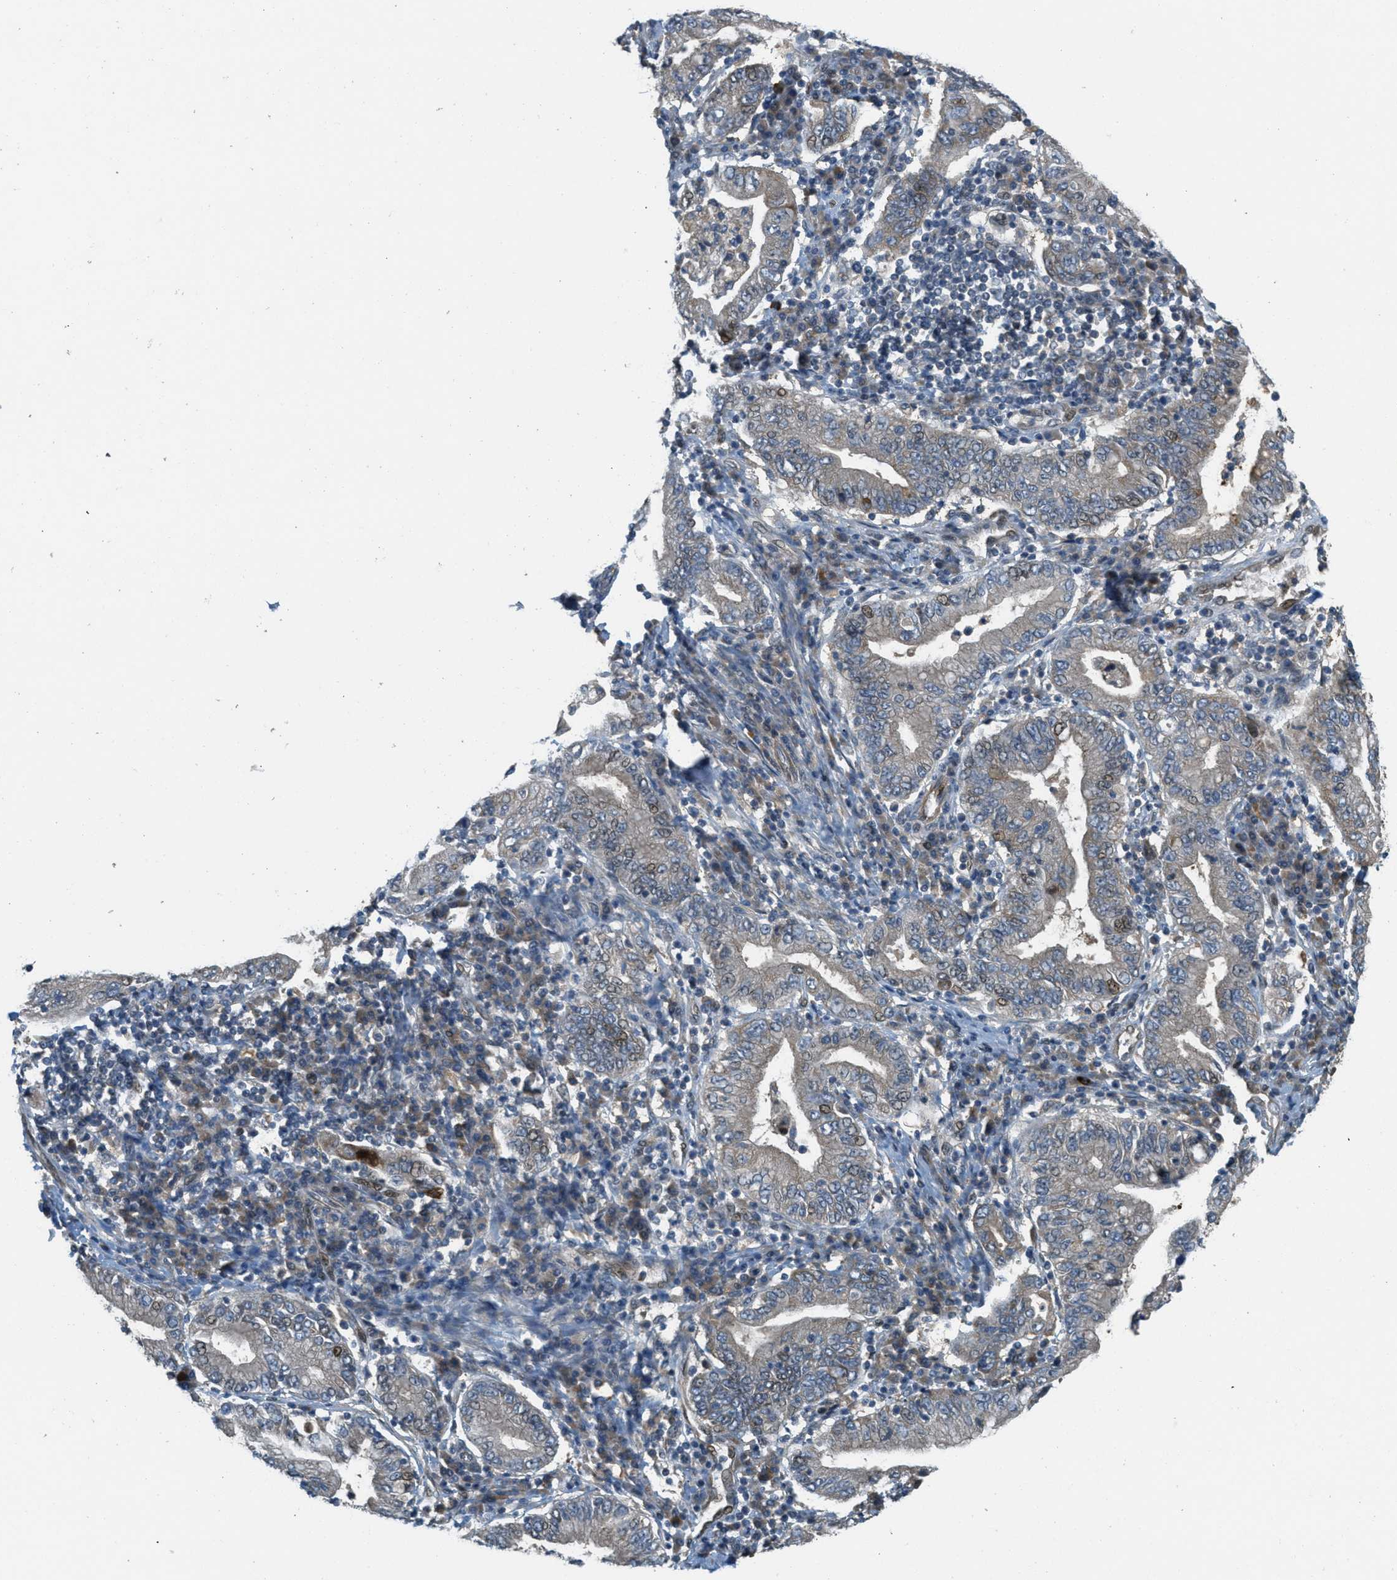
{"staining": {"intensity": "weak", "quantity": "<25%", "location": "cytoplasmic/membranous"}, "tissue": "stomach cancer", "cell_type": "Tumor cells", "image_type": "cancer", "snomed": [{"axis": "morphology", "description": "Normal tissue, NOS"}, {"axis": "morphology", "description": "Adenocarcinoma, NOS"}, {"axis": "topography", "description": "Esophagus"}, {"axis": "topography", "description": "Stomach, upper"}, {"axis": "topography", "description": "Peripheral nerve tissue"}], "caption": "An immunohistochemistry (IHC) micrograph of stomach cancer (adenocarcinoma) is shown. There is no staining in tumor cells of stomach cancer (adenocarcinoma).", "gene": "ADCY6", "patient": {"sex": "male", "age": 62}}